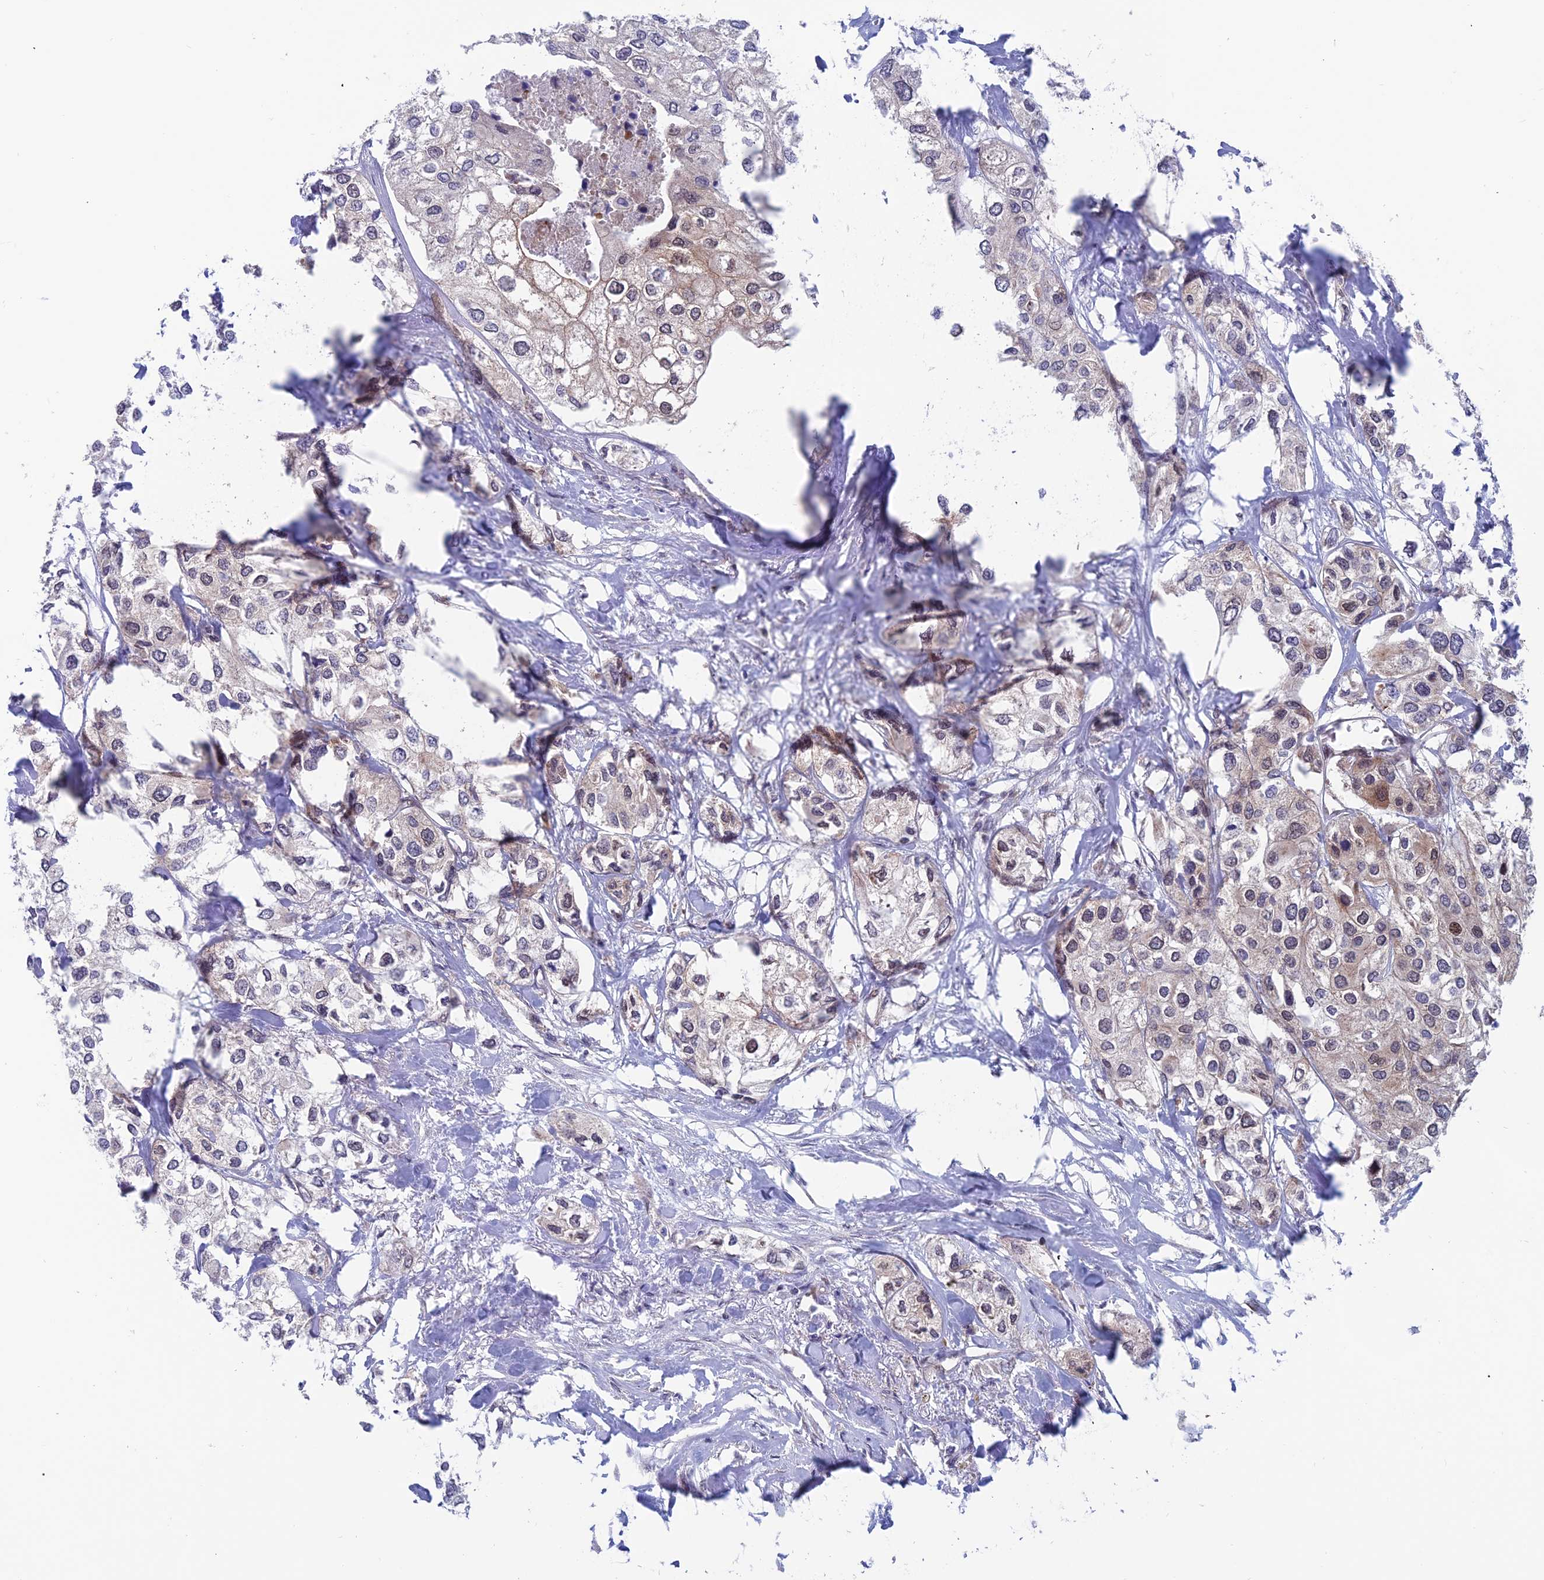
{"staining": {"intensity": "weak", "quantity": "25%-75%", "location": "cytoplasmic/membranous"}, "tissue": "urothelial cancer", "cell_type": "Tumor cells", "image_type": "cancer", "snomed": [{"axis": "morphology", "description": "Urothelial carcinoma, High grade"}, {"axis": "topography", "description": "Urinary bladder"}], "caption": "Immunohistochemistry (IHC) of human urothelial carcinoma (high-grade) shows low levels of weak cytoplasmic/membranous expression in approximately 25%-75% of tumor cells.", "gene": "IGBP1", "patient": {"sex": "male", "age": 64}}